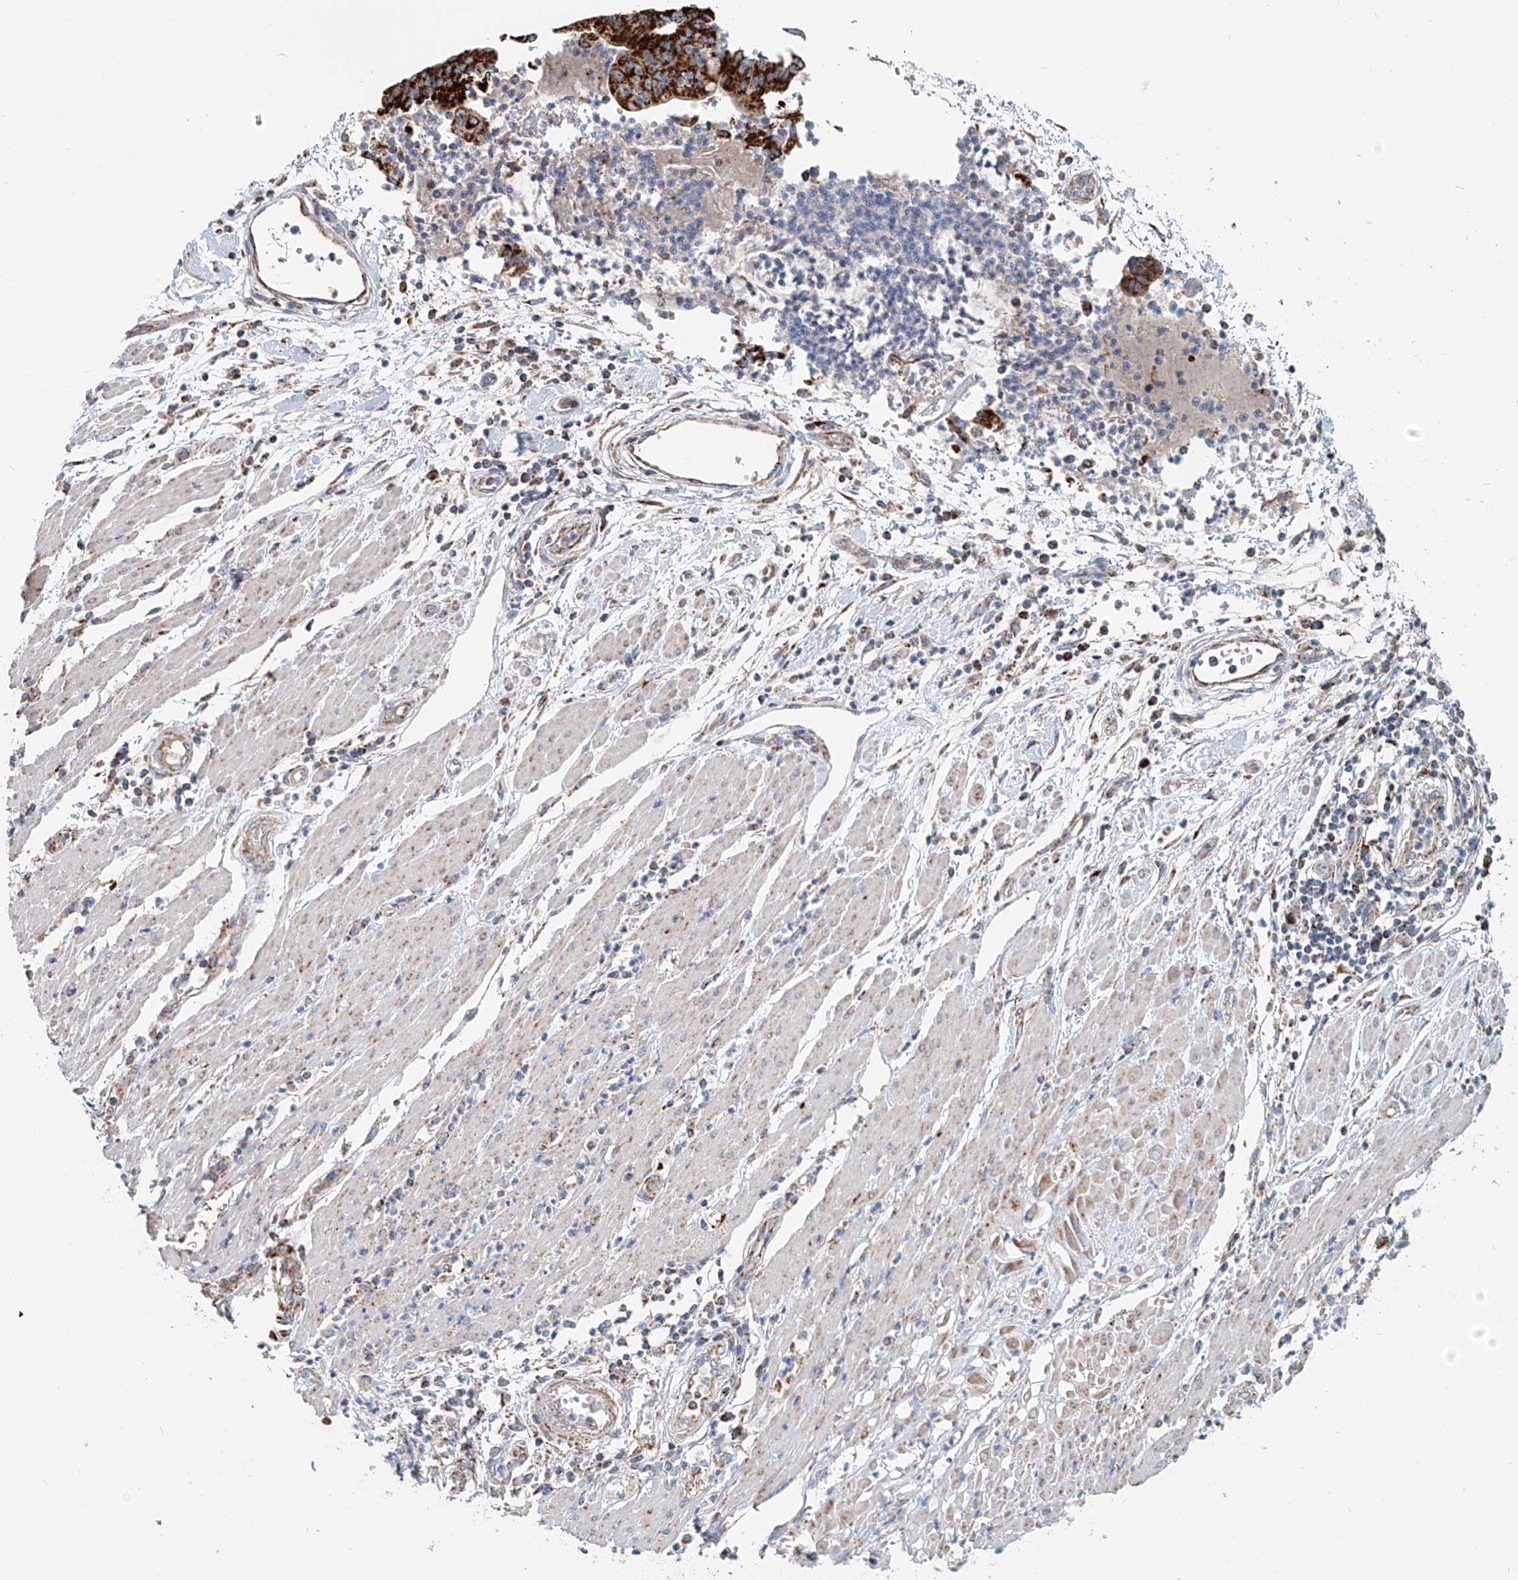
{"staining": {"intensity": "strong", "quantity": ">75%", "location": "cytoplasmic/membranous"}, "tissue": "pancreatic cancer", "cell_type": "Tumor cells", "image_type": "cancer", "snomed": [{"axis": "morphology", "description": "Adenocarcinoma, NOS"}, {"axis": "topography", "description": "Pancreas"}], "caption": "Protein analysis of pancreatic adenocarcinoma tissue demonstrates strong cytoplasmic/membranous positivity in approximately >75% of tumor cells.", "gene": "CARD10", "patient": {"sex": "male", "age": 69}}